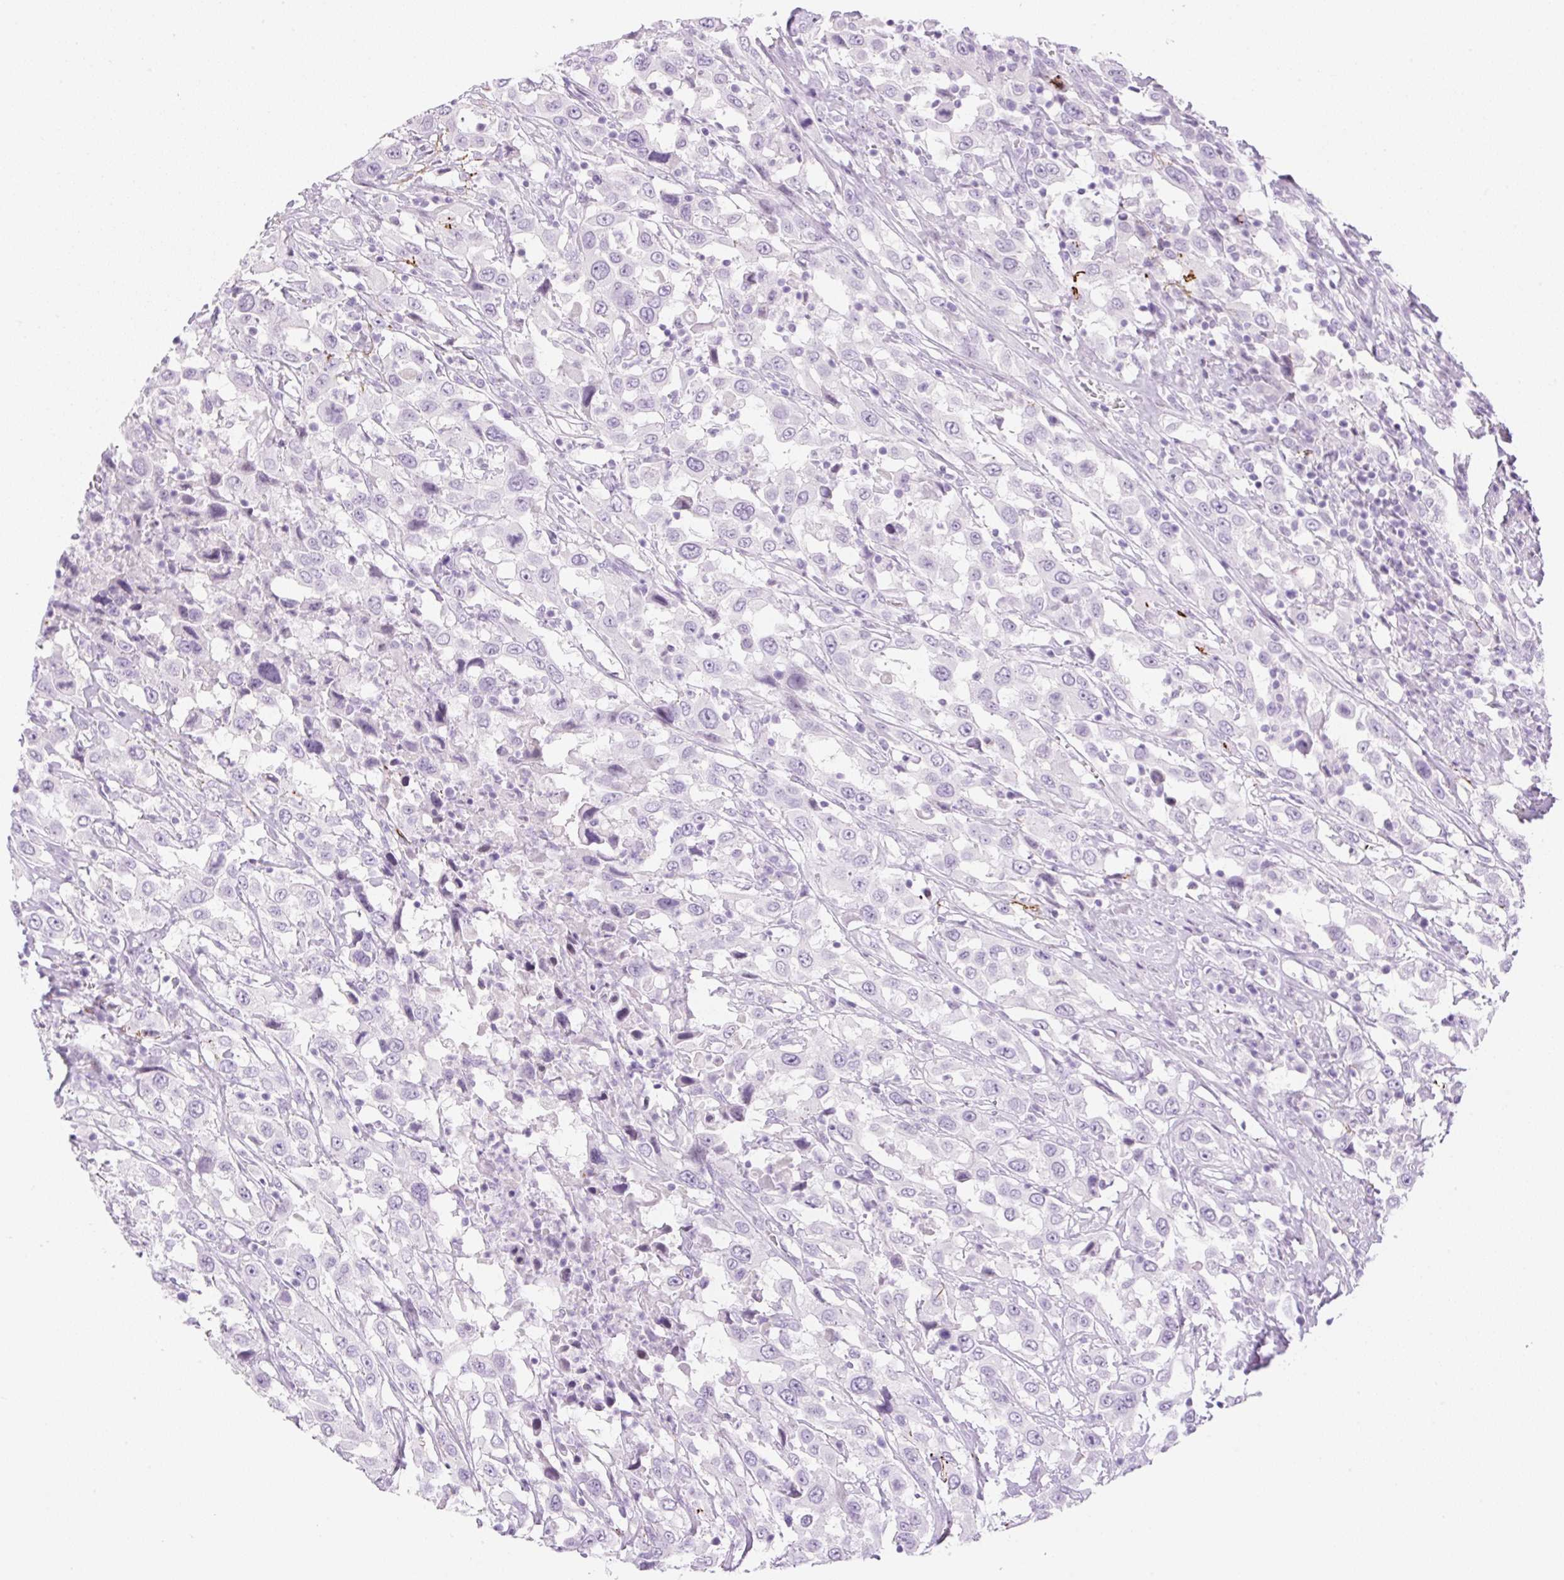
{"staining": {"intensity": "negative", "quantity": "none", "location": "none"}, "tissue": "urothelial cancer", "cell_type": "Tumor cells", "image_type": "cancer", "snomed": [{"axis": "morphology", "description": "Urothelial carcinoma, High grade"}, {"axis": "topography", "description": "Urinary bladder"}], "caption": "Immunohistochemical staining of urothelial cancer shows no significant expression in tumor cells. Brightfield microscopy of immunohistochemistry (IHC) stained with DAB (brown) and hematoxylin (blue), captured at high magnification.", "gene": "SP140L", "patient": {"sex": "male", "age": 61}}